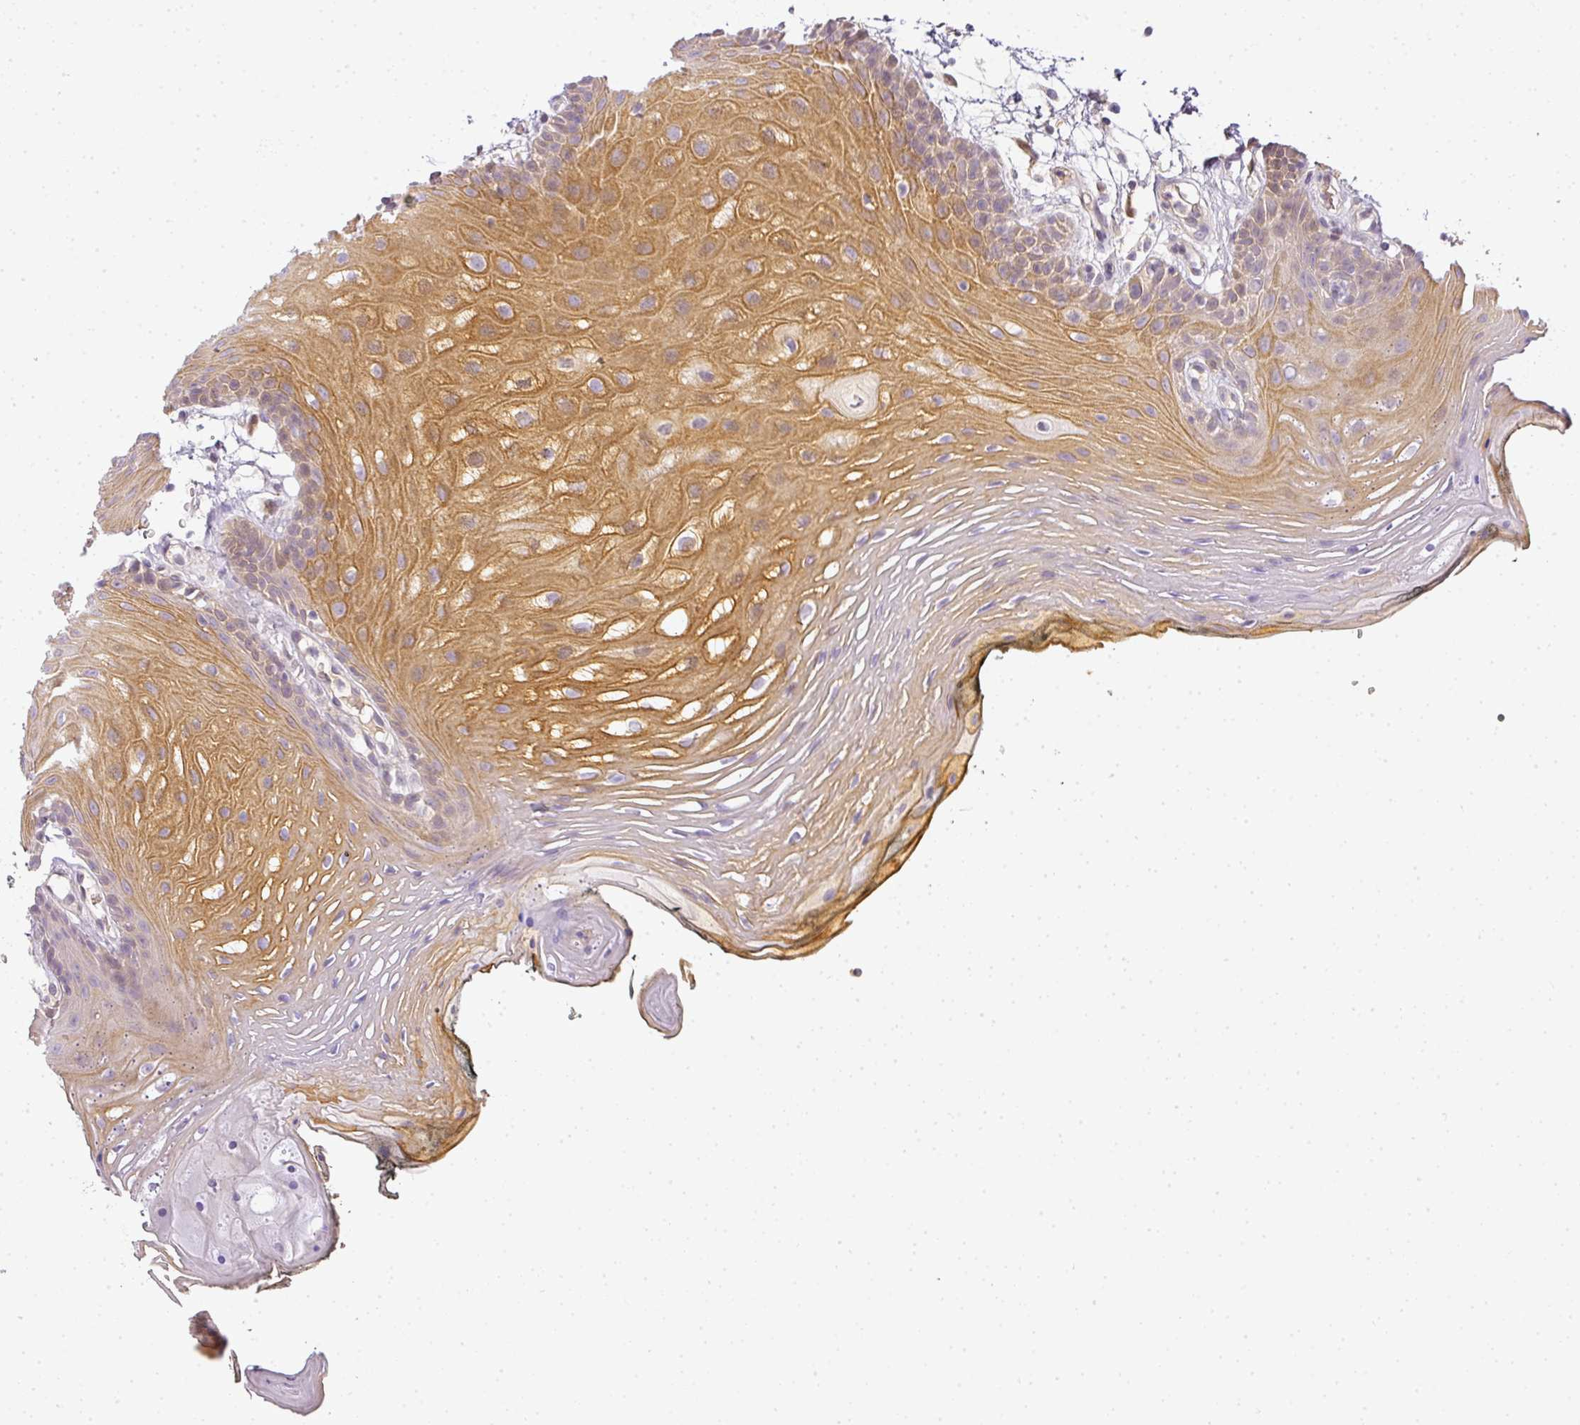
{"staining": {"intensity": "moderate", "quantity": "25%-75%", "location": "cytoplasmic/membranous"}, "tissue": "oral mucosa", "cell_type": "Squamous epithelial cells", "image_type": "normal", "snomed": [{"axis": "morphology", "description": "Normal tissue, NOS"}, {"axis": "topography", "description": "Oral tissue"}, {"axis": "topography", "description": "Tounge, NOS"}], "caption": "Brown immunohistochemical staining in normal oral mucosa exhibits moderate cytoplasmic/membranous expression in approximately 25%-75% of squamous epithelial cells.", "gene": "ADH5", "patient": {"sex": "female", "age": 81}}